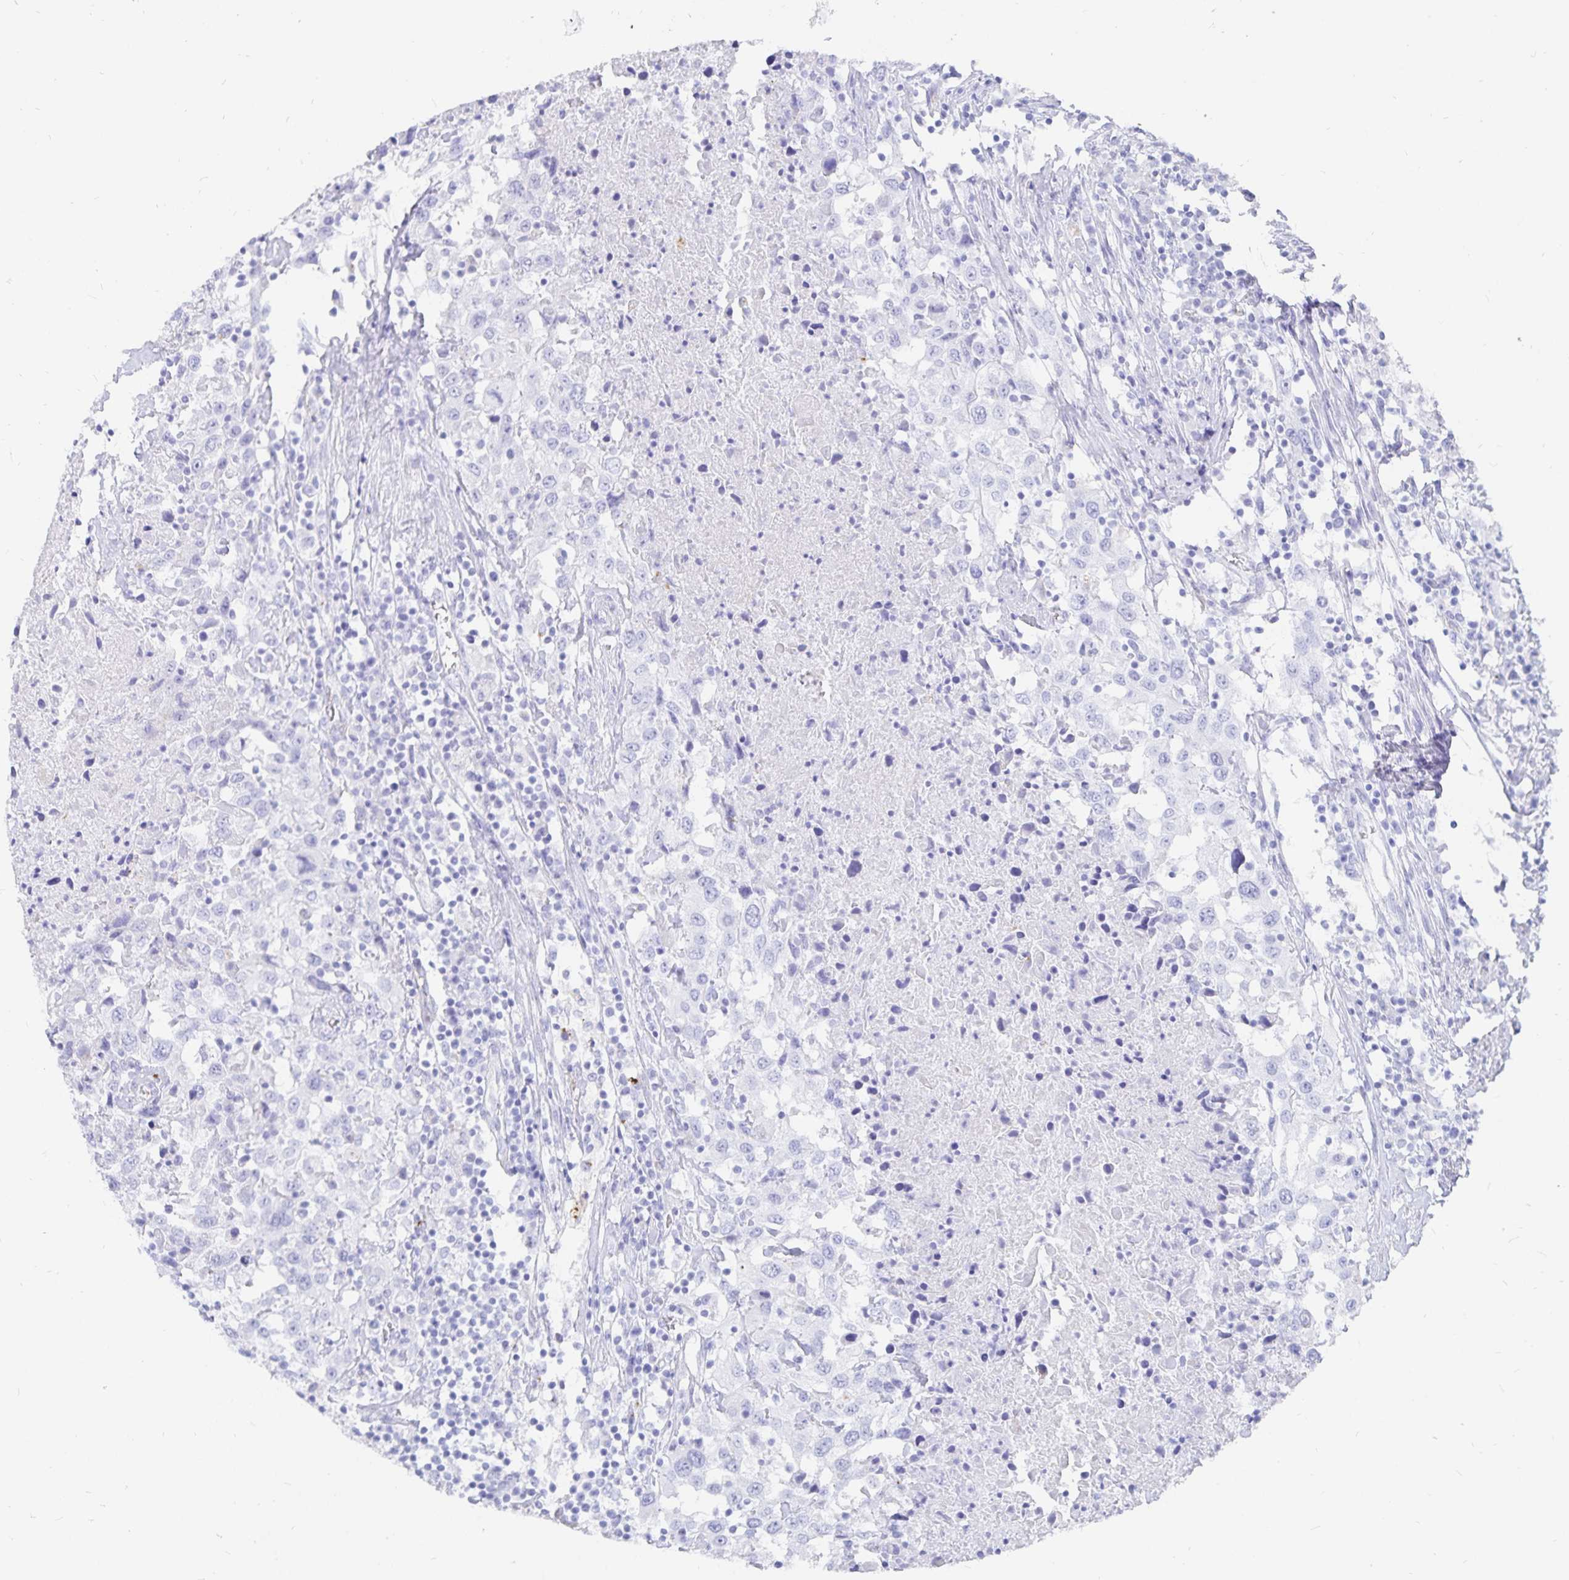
{"staining": {"intensity": "negative", "quantity": "none", "location": "none"}, "tissue": "urothelial cancer", "cell_type": "Tumor cells", "image_type": "cancer", "snomed": [{"axis": "morphology", "description": "Urothelial carcinoma, High grade"}, {"axis": "topography", "description": "Urinary bladder"}], "caption": "A histopathology image of urothelial cancer stained for a protein reveals no brown staining in tumor cells.", "gene": "INSL5", "patient": {"sex": "male", "age": 61}}